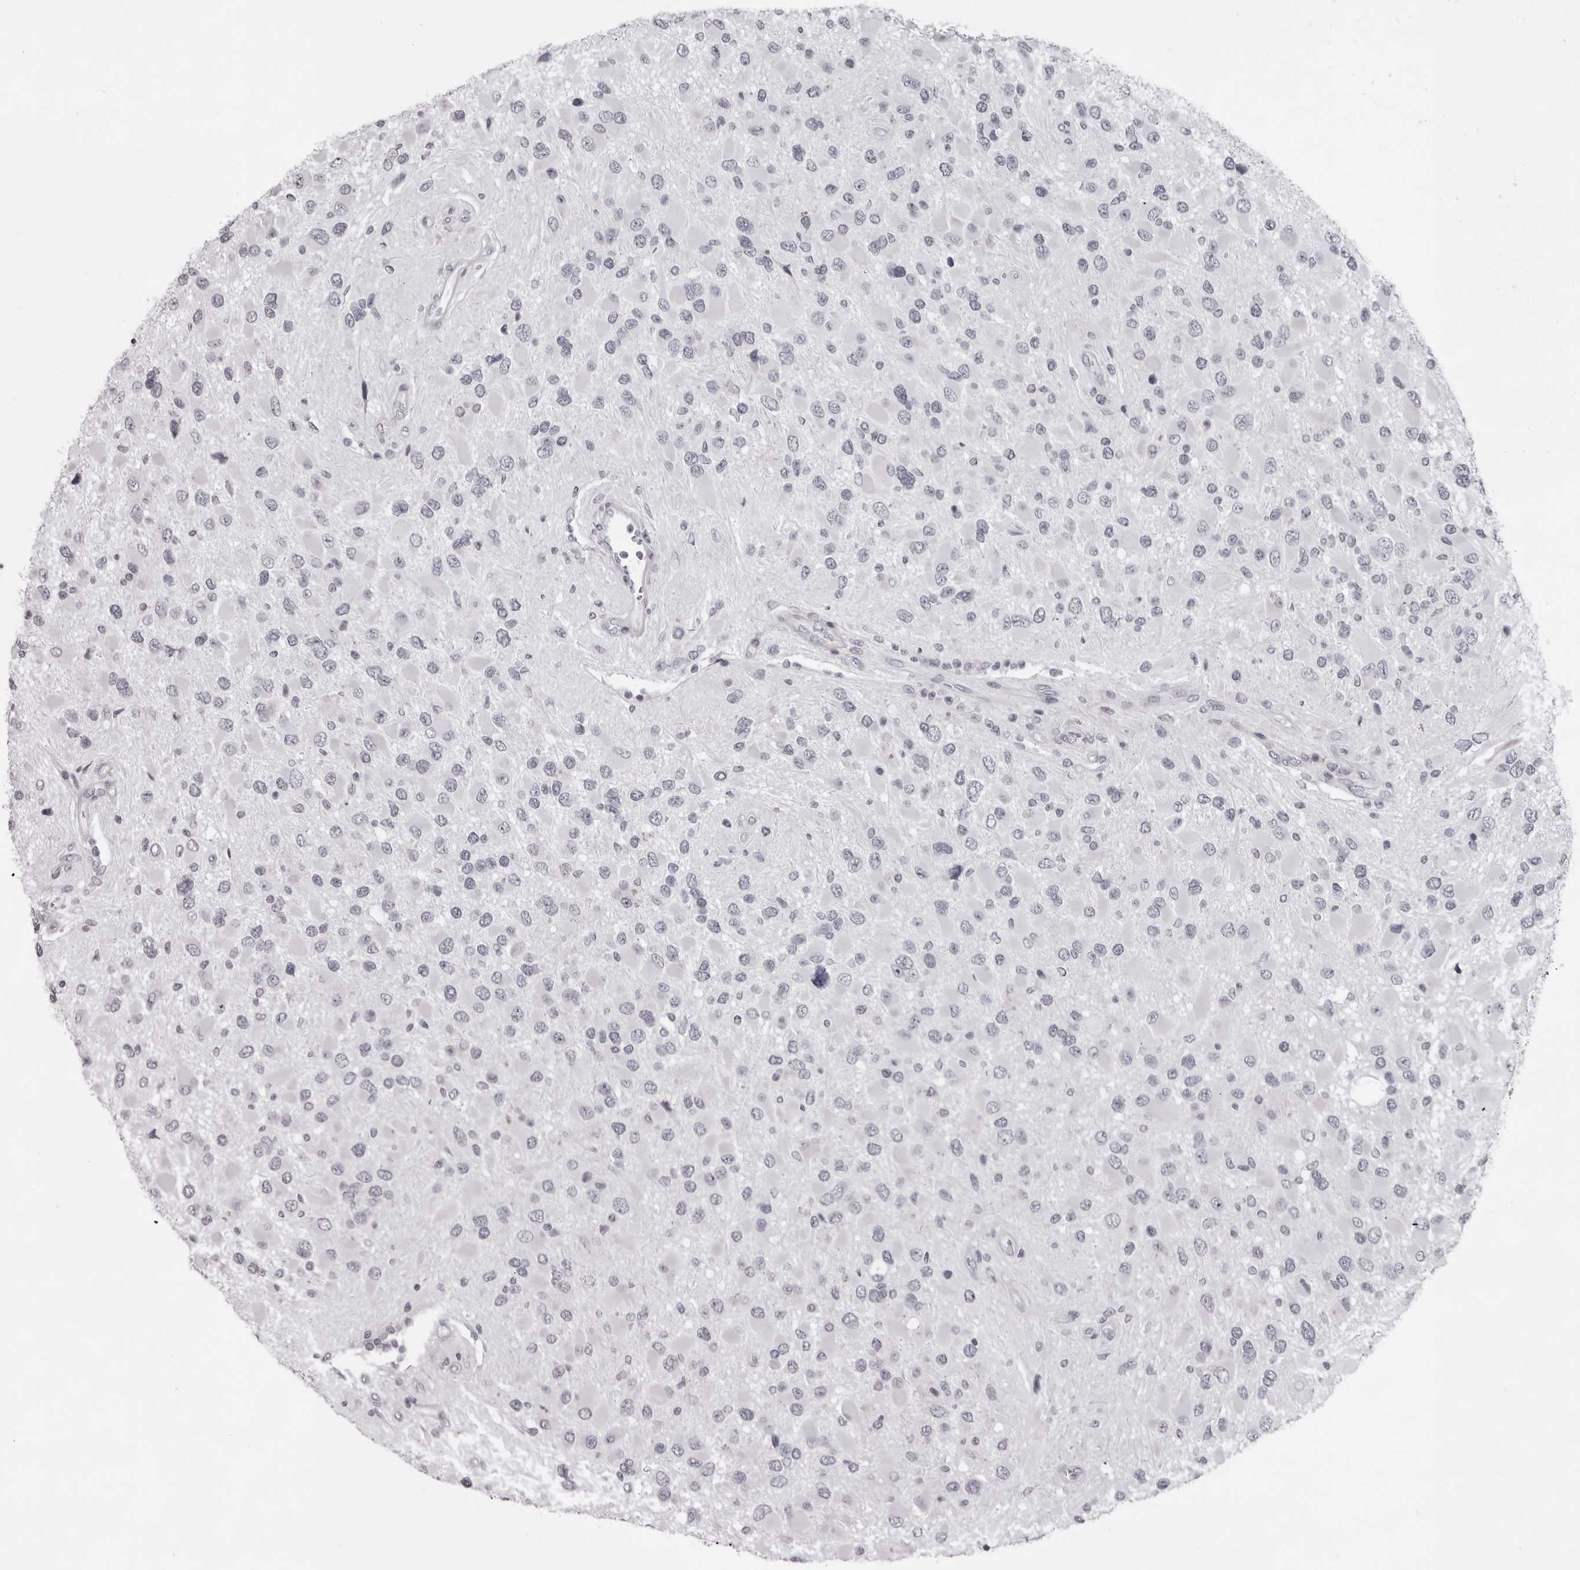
{"staining": {"intensity": "negative", "quantity": "none", "location": "none"}, "tissue": "glioma", "cell_type": "Tumor cells", "image_type": "cancer", "snomed": [{"axis": "morphology", "description": "Glioma, malignant, High grade"}, {"axis": "topography", "description": "Brain"}], "caption": "An IHC histopathology image of malignant glioma (high-grade) is shown. There is no staining in tumor cells of malignant glioma (high-grade). (Stains: DAB (3,3'-diaminobenzidine) IHC with hematoxylin counter stain, Microscopy: brightfield microscopy at high magnification).", "gene": "NUDT18", "patient": {"sex": "male", "age": 53}}